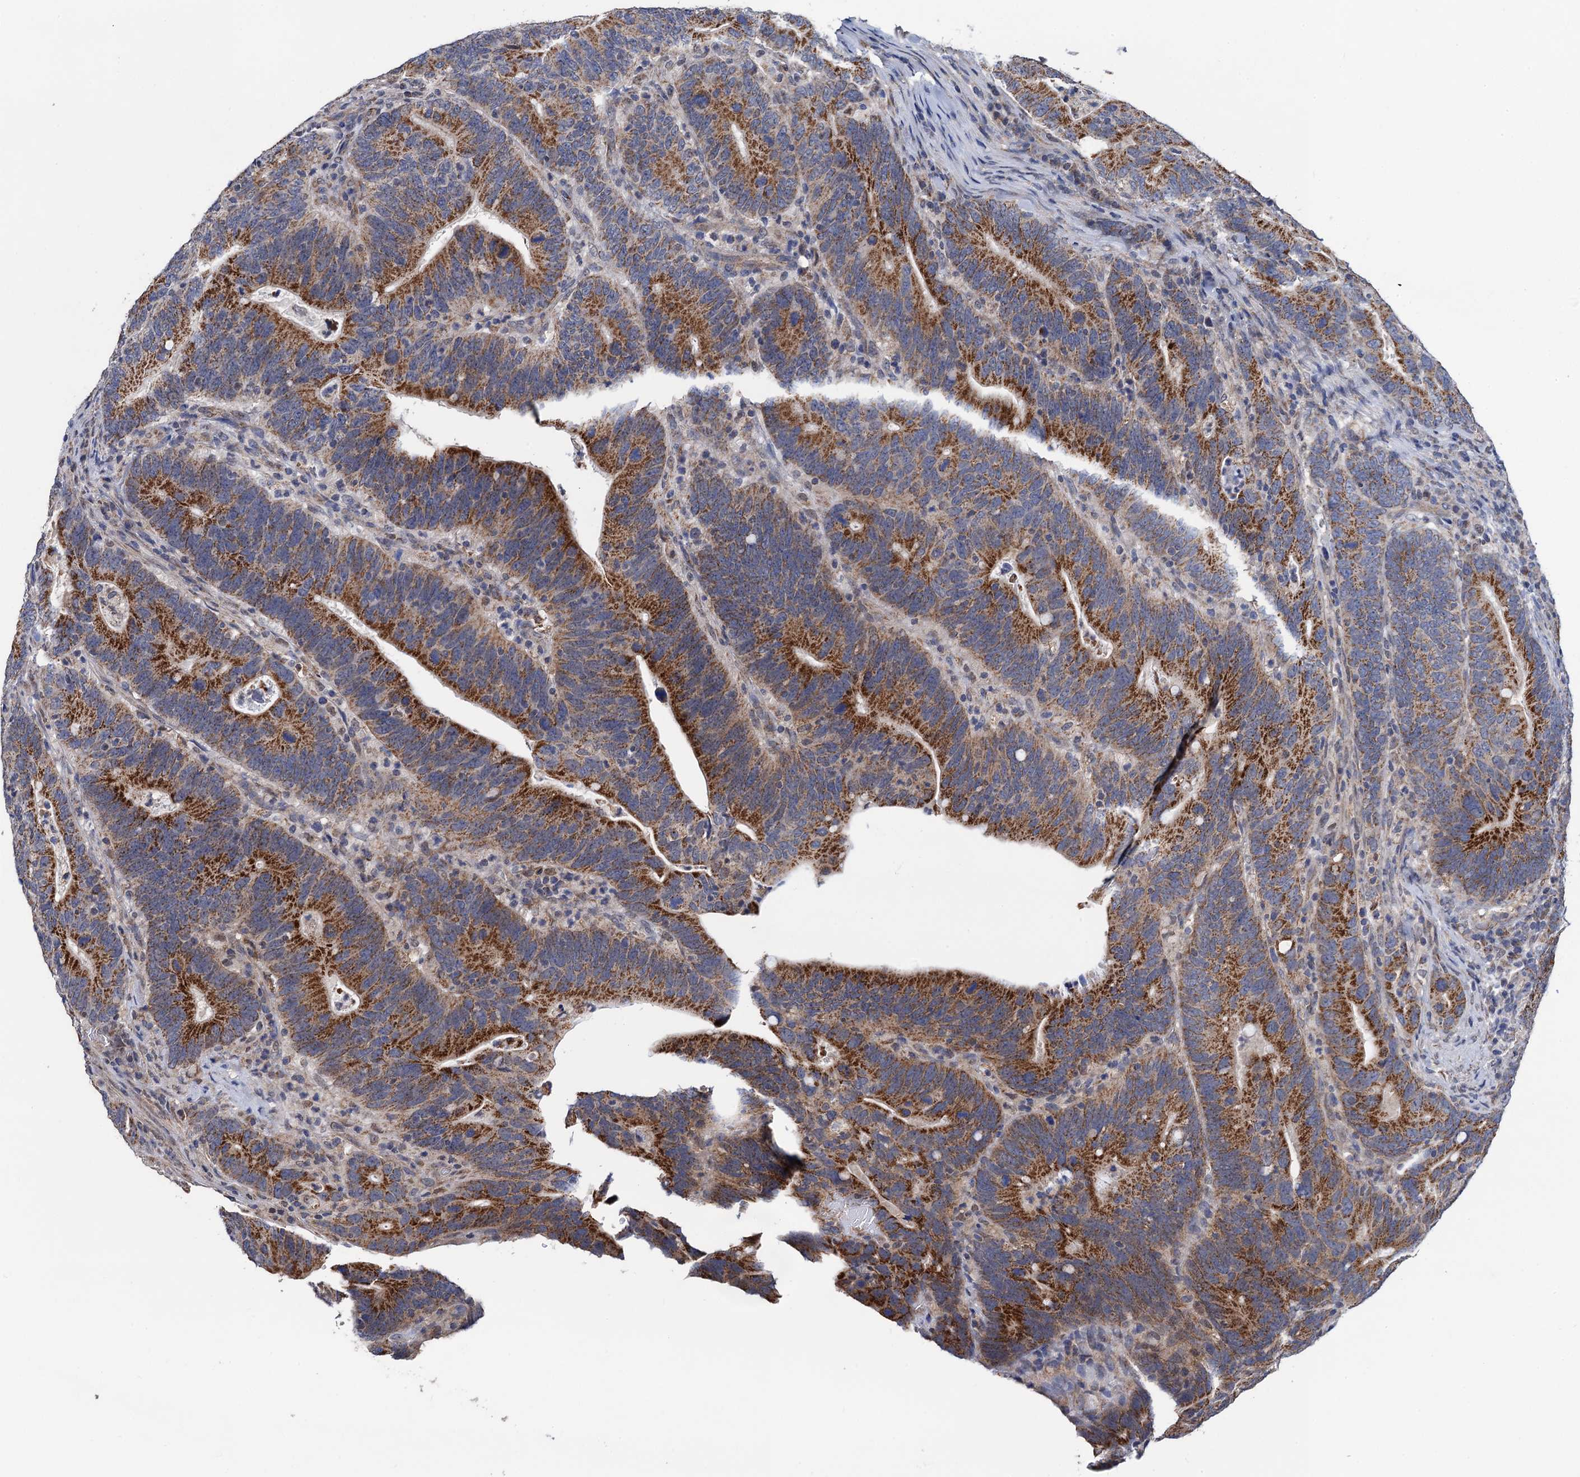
{"staining": {"intensity": "strong", "quantity": ">75%", "location": "cytoplasmic/membranous"}, "tissue": "colorectal cancer", "cell_type": "Tumor cells", "image_type": "cancer", "snomed": [{"axis": "morphology", "description": "Adenocarcinoma, NOS"}, {"axis": "topography", "description": "Colon"}], "caption": "Immunohistochemistry (IHC) micrograph of human colorectal cancer stained for a protein (brown), which shows high levels of strong cytoplasmic/membranous positivity in about >75% of tumor cells.", "gene": "PTCD3", "patient": {"sex": "female", "age": 66}}